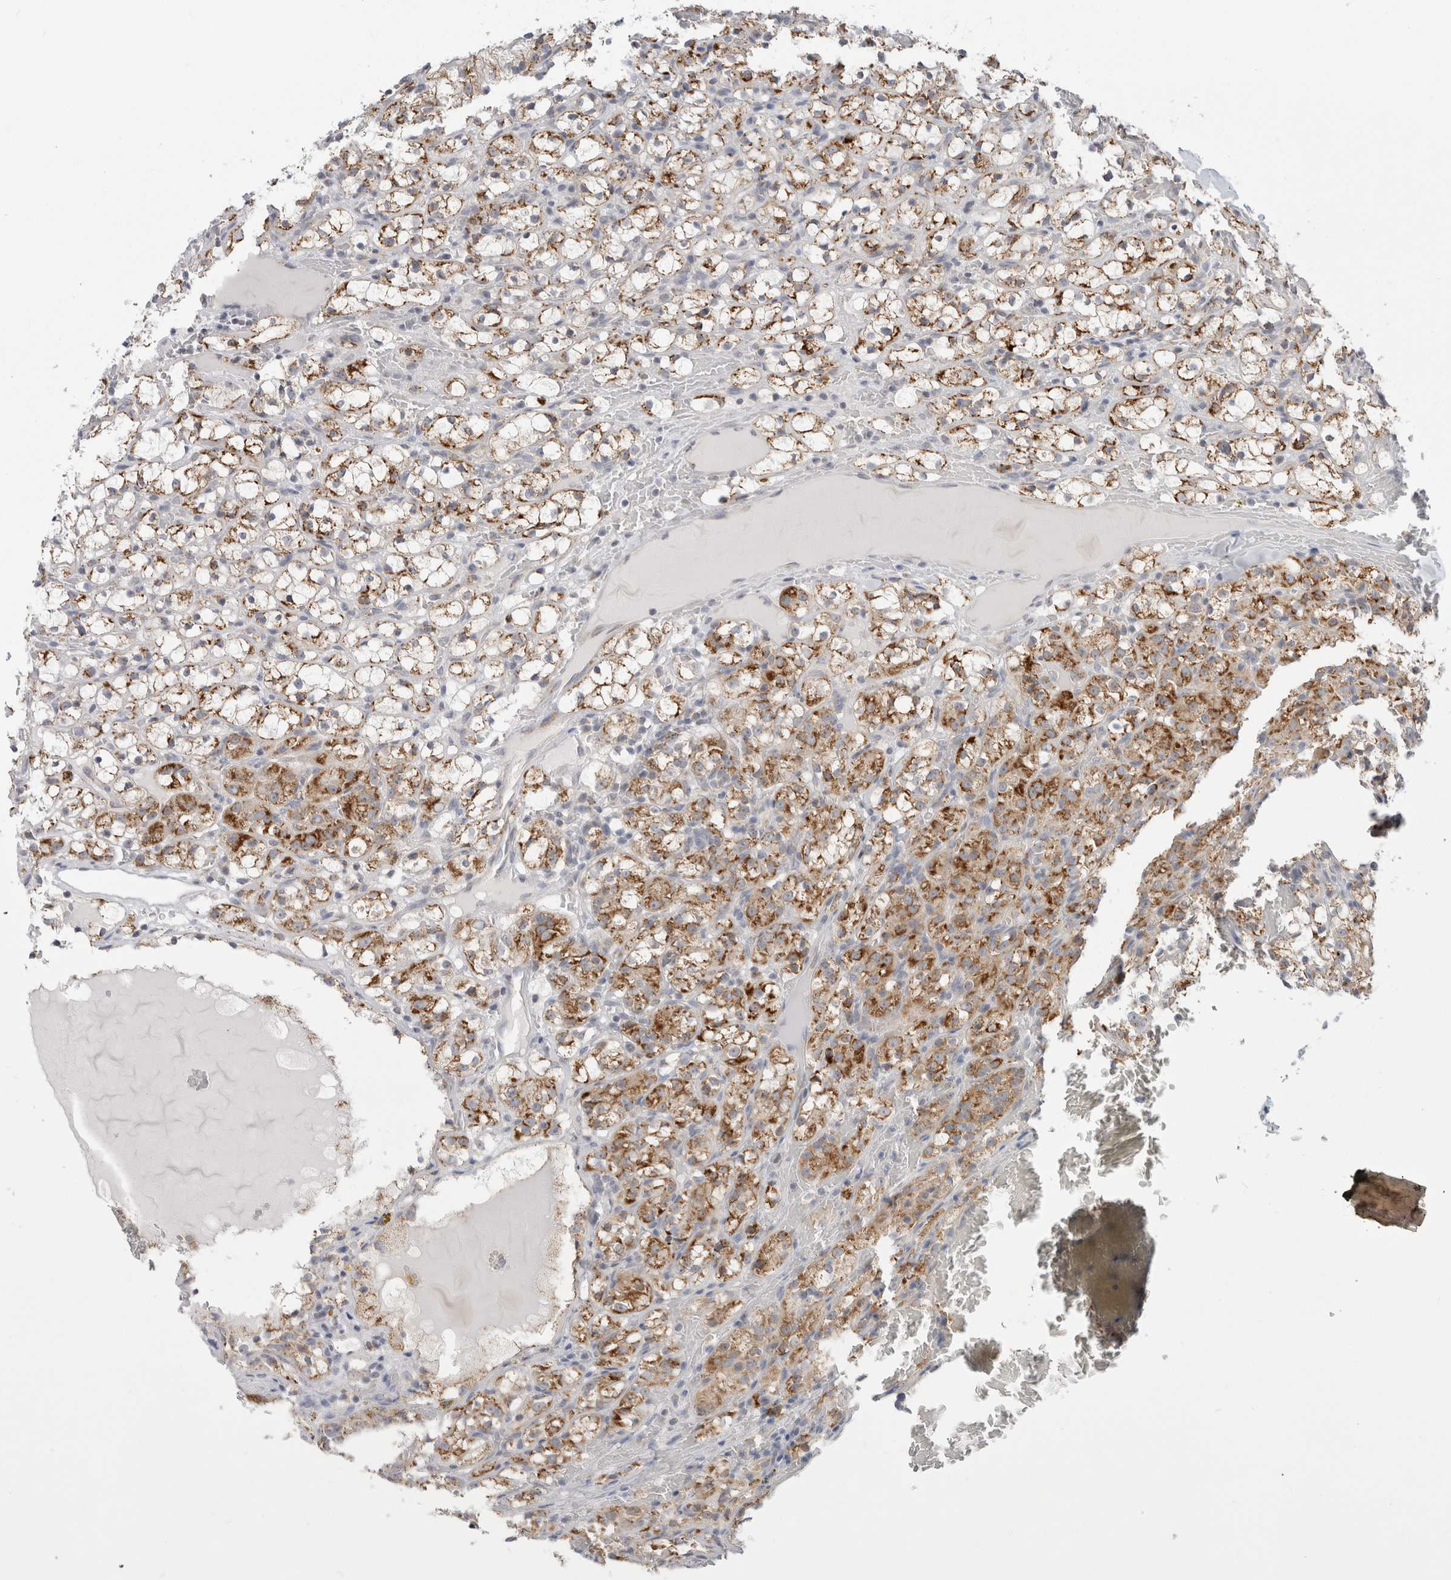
{"staining": {"intensity": "strong", "quantity": ">75%", "location": "cytoplasmic/membranous"}, "tissue": "renal cancer", "cell_type": "Tumor cells", "image_type": "cancer", "snomed": [{"axis": "morphology", "description": "Adenocarcinoma, NOS"}, {"axis": "topography", "description": "Kidney"}], "caption": "Protein expression analysis of adenocarcinoma (renal) reveals strong cytoplasmic/membranous staining in about >75% of tumor cells. (brown staining indicates protein expression, while blue staining denotes nuclei).", "gene": "FAHD1", "patient": {"sex": "male", "age": 61}}